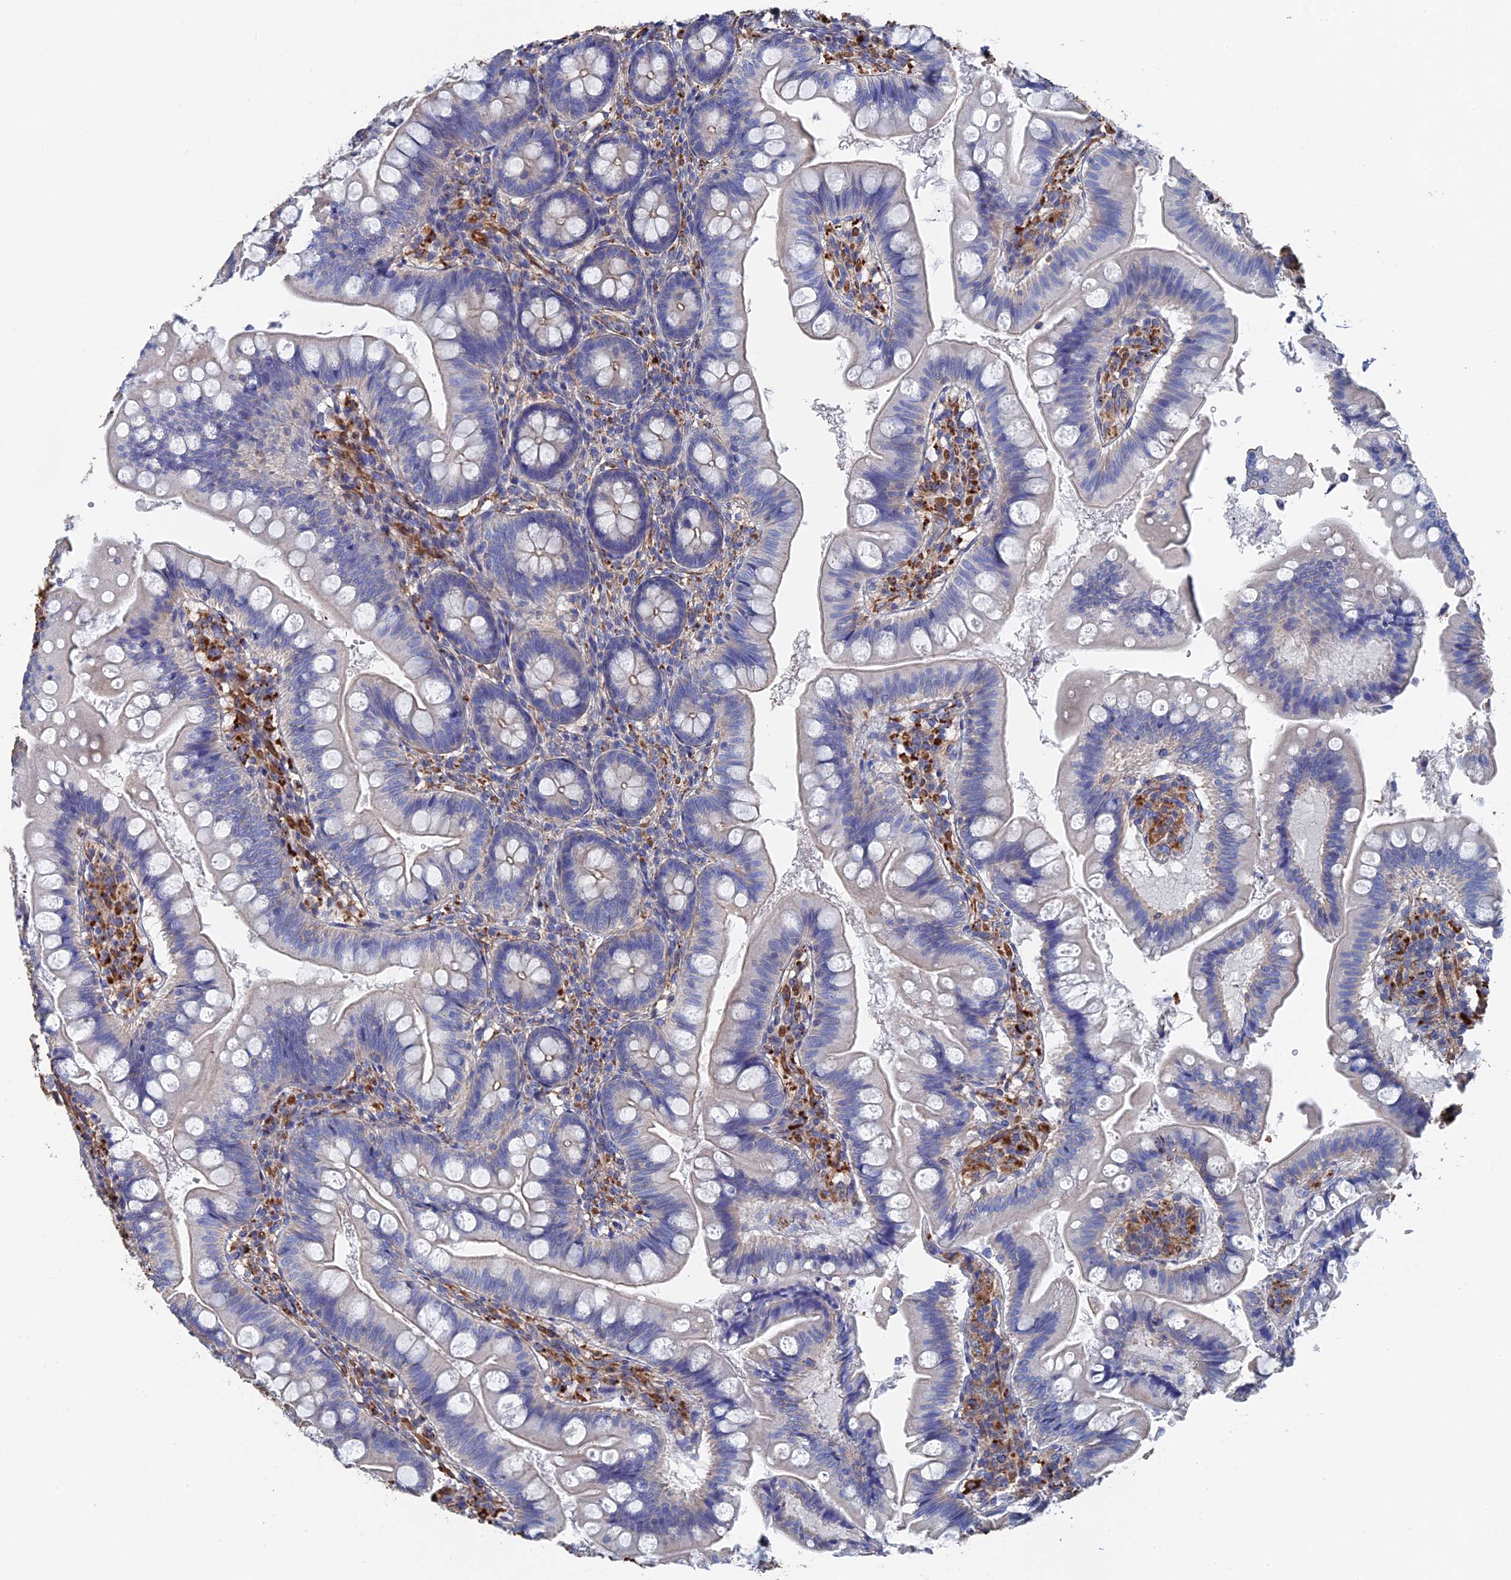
{"staining": {"intensity": "negative", "quantity": "none", "location": "none"}, "tissue": "small intestine", "cell_type": "Glandular cells", "image_type": "normal", "snomed": [{"axis": "morphology", "description": "Normal tissue, NOS"}, {"axis": "topography", "description": "Small intestine"}], "caption": "This photomicrograph is of normal small intestine stained with immunohistochemistry to label a protein in brown with the nuclei are counter-stained blue. There is no expression in glandular cells.", "gene": "STRA6", "patient": {"sex": "male", "age": 7}}